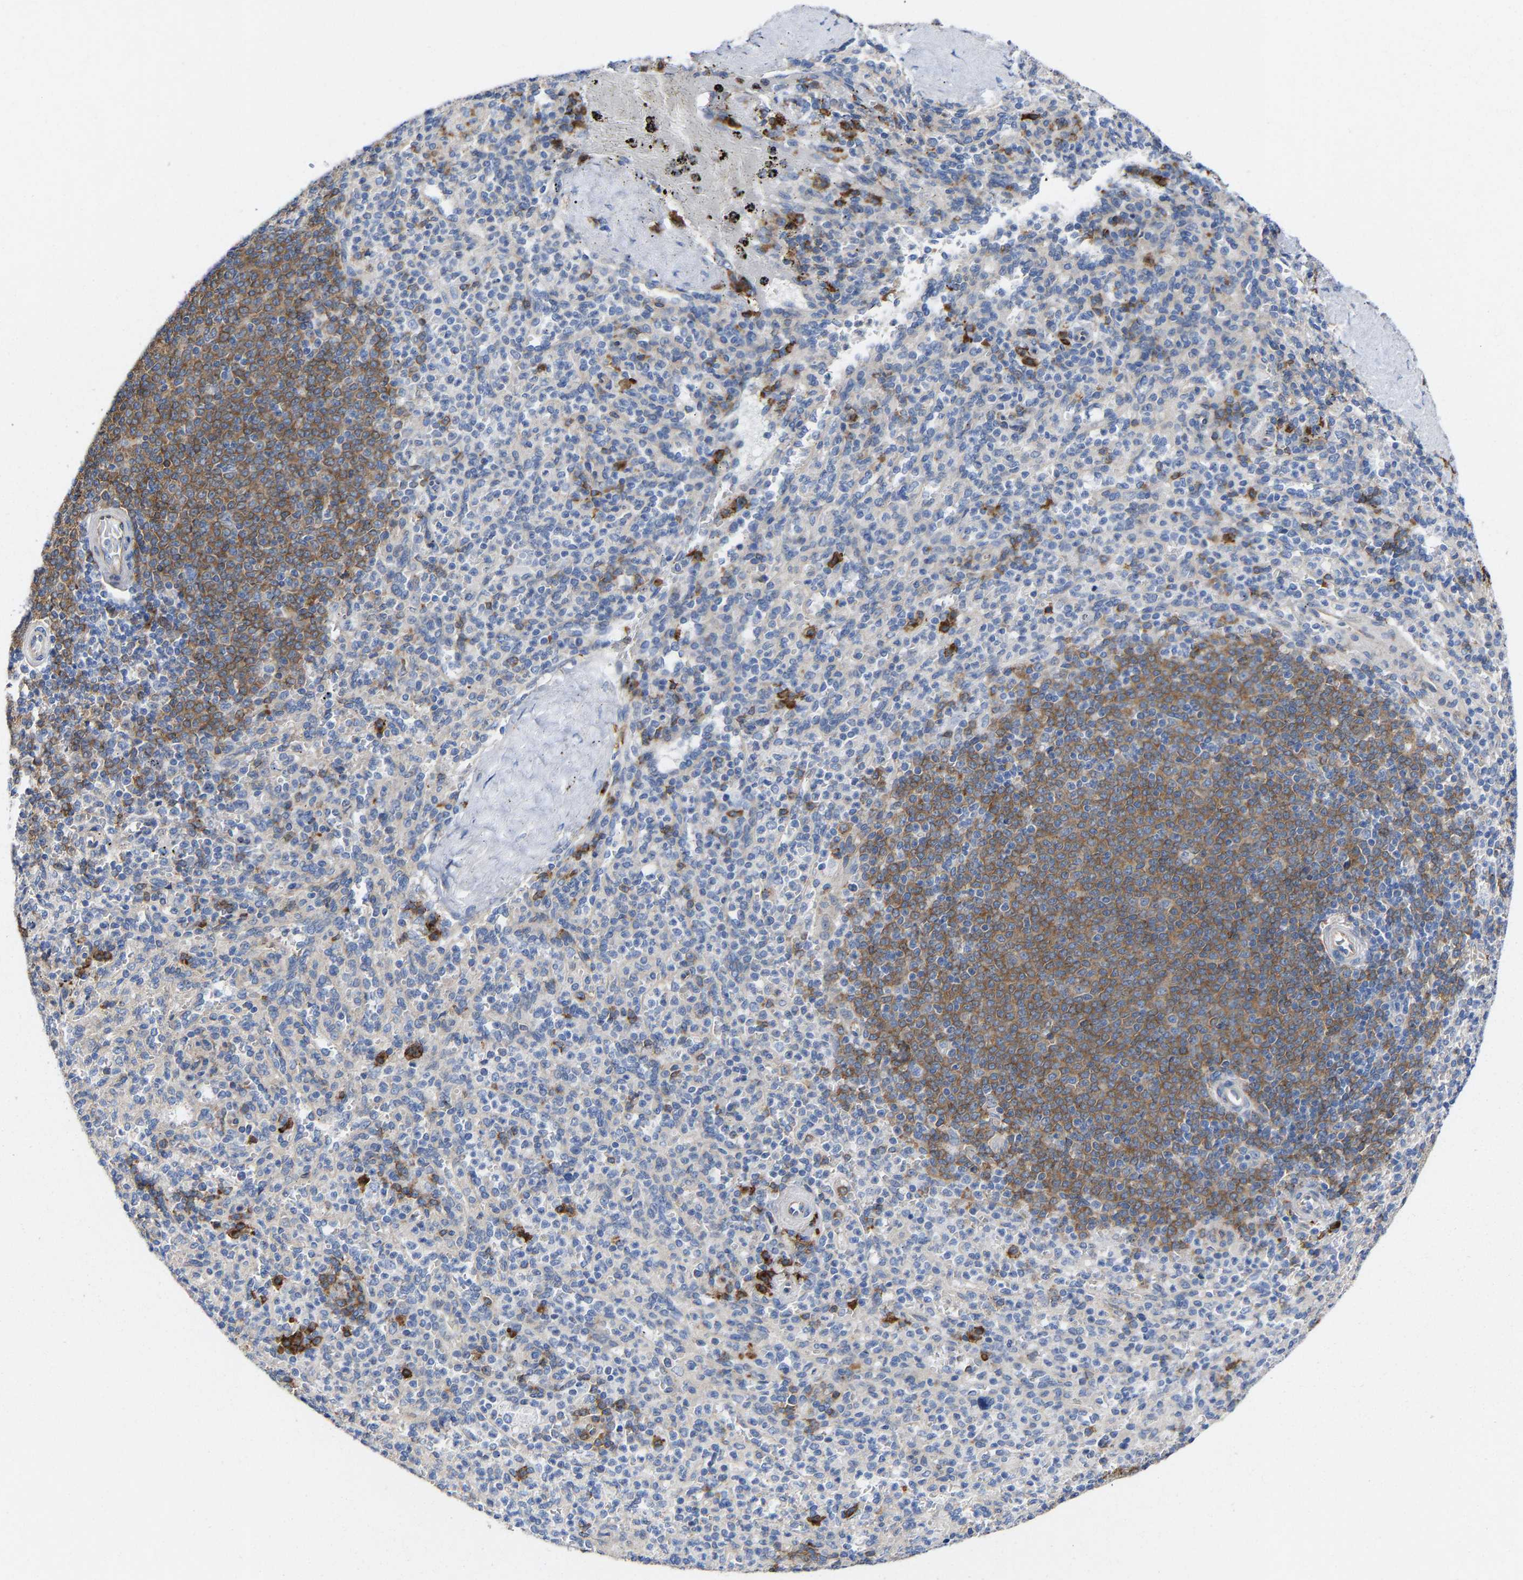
{"staining": {"intensity": "strong", "quantity": "<25%", "location": "cytoplasmic/membranous"}, "tissue": "spleen", "cell_type": "Cells in red pulp", "image_type": "normal", "snomed": [{"axis": "morphology", "description": "Normal tissue, NOS"}, {"axis": "topography", "description": "Spleen"}], "caption": "Protein expression analysis of unremarkable human spleen reveals strong cytoplasmic/membranous positivity in about <25% of cells in red pulp. (DAB IHC, brown staining for protein, blue staining for nuclei).", "gene": "PPP1R15A", "patient": {"sex": "male", "age": 36}}